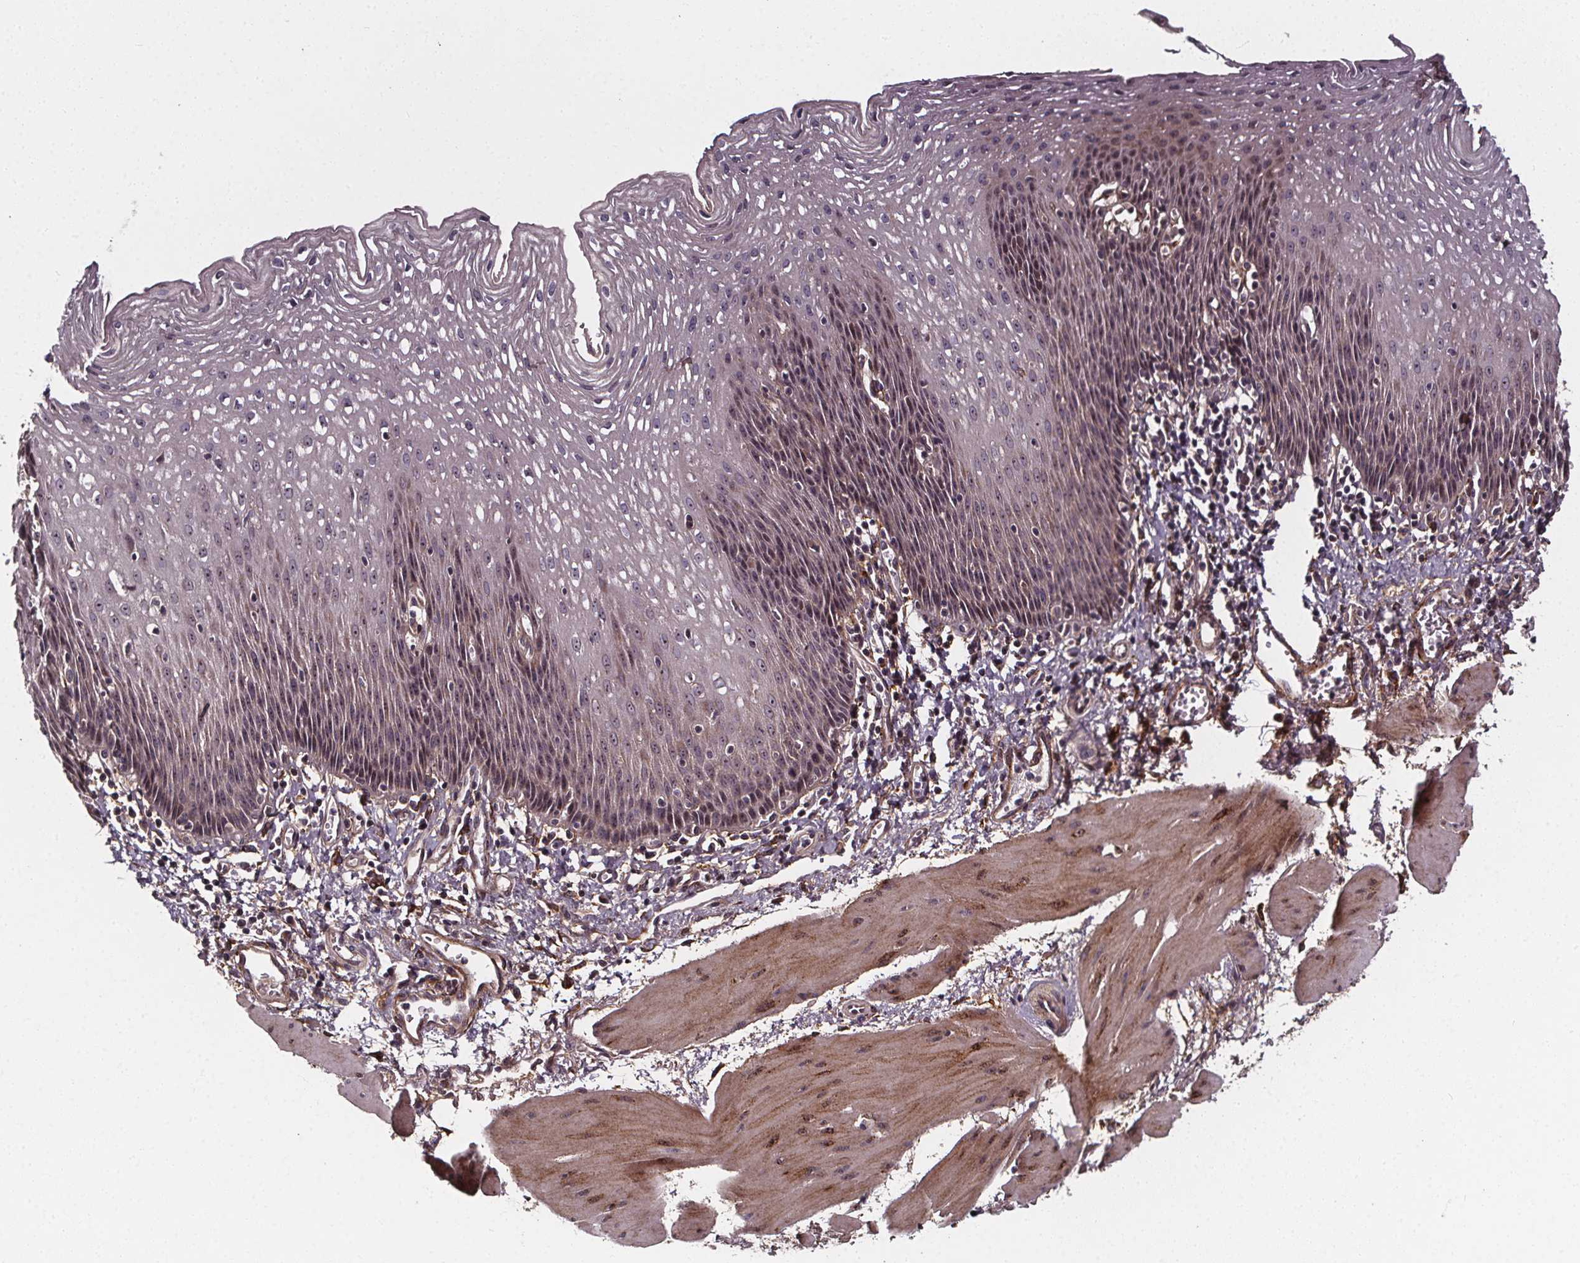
{"staining": {"intensity": "negative", "quantity": "none", "location": "none"}, "tissue": "esophagus", "cell_type": "Squamous epithelial cells", "image_type": "normal", "snomed": [{"axis": "morphology", "description": "Normal tissue, NOS"}, {"axis": "topography", "description": "Esophagus"}], "caption": "The immunohistochemistry image has no significant expression in squamous epithelial cells of esophagus.", "gene": "AEBP1", "patient": {"sex": "female", "age": 64}}